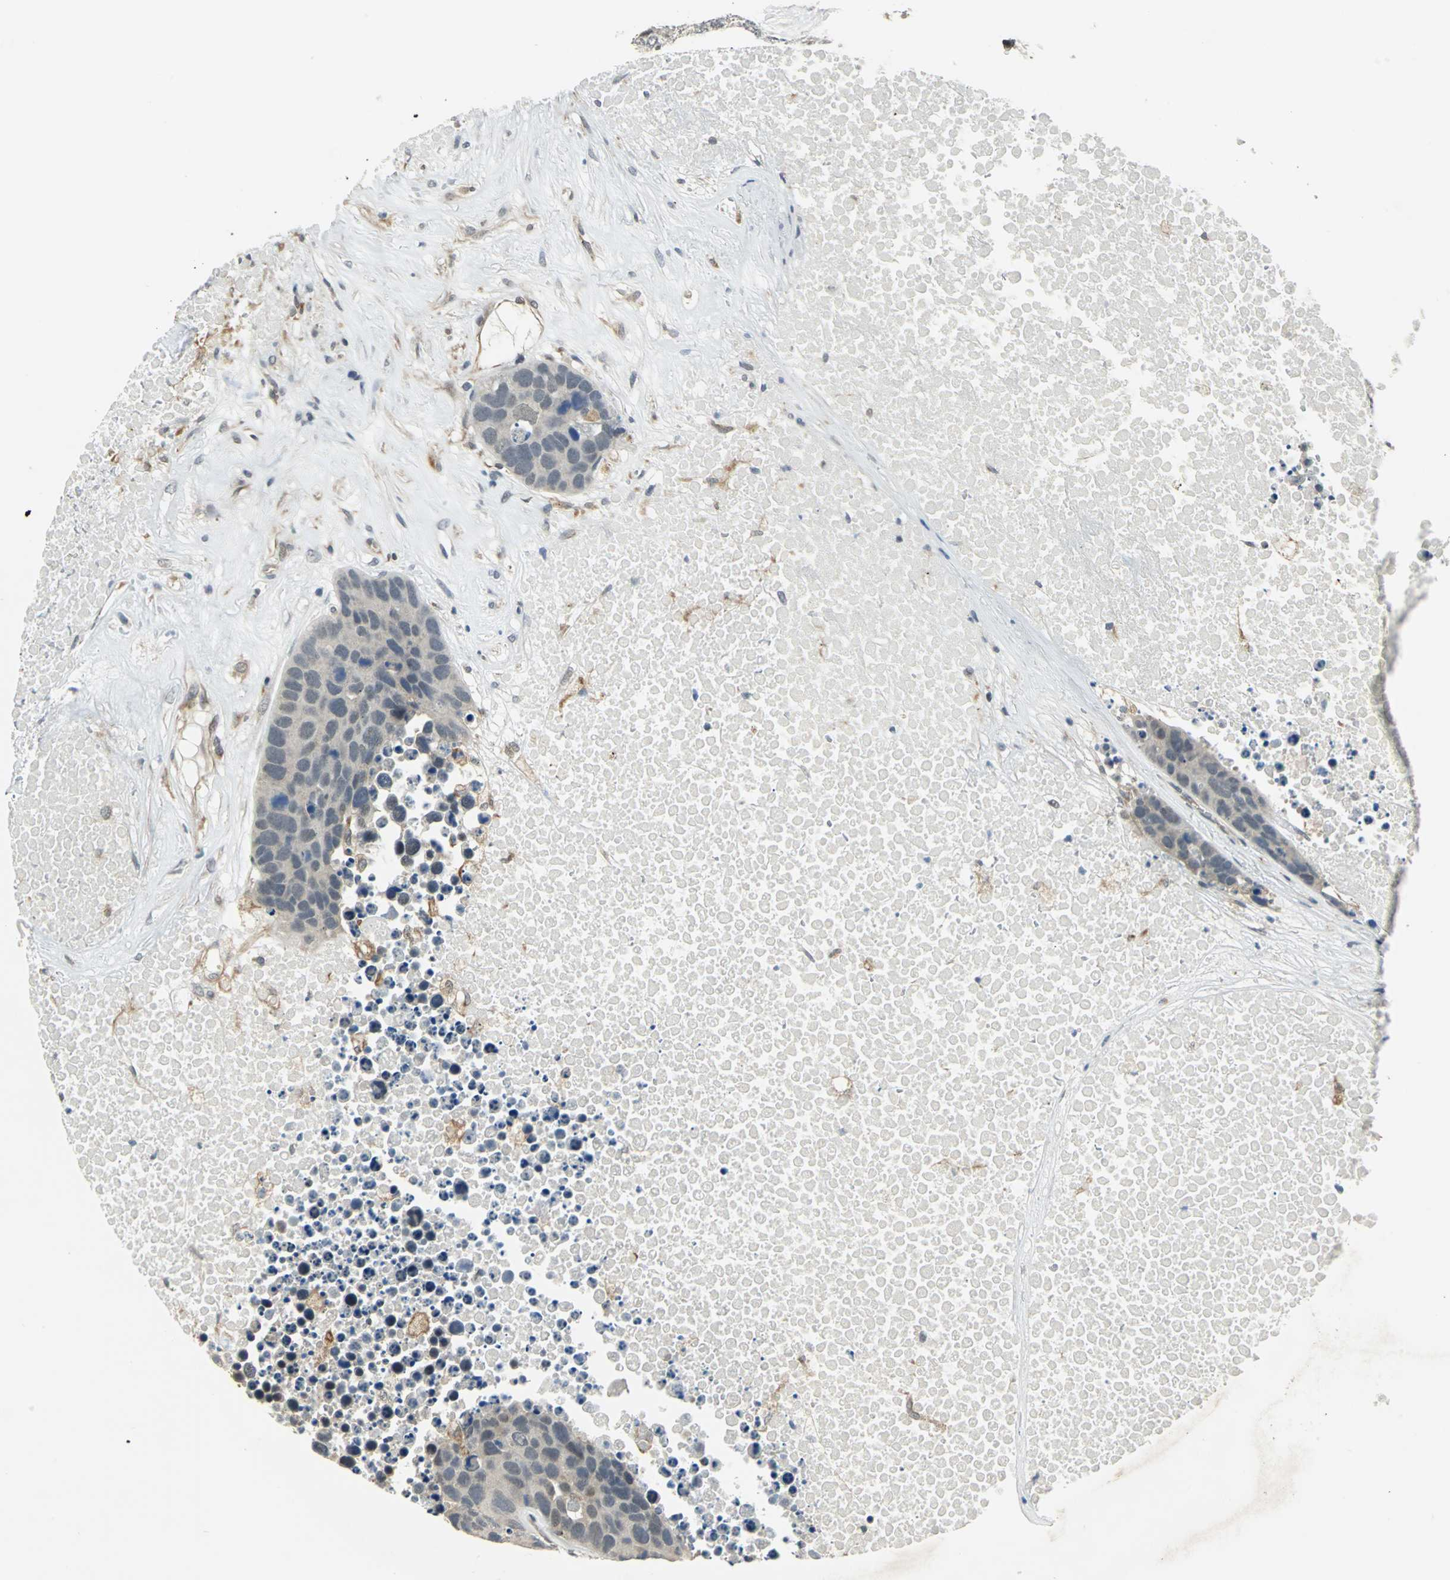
{"staining": {"intensity": "weak", "quantity": "<25%", "location": "cytoplasmic/membranous,nuclear"}, "tissue": "carcinoid", "cell_type": "Tumor cells", "image_type": "cancer", "snomed": [{"axis": "morphology", "description": "Carcinoid, malignant, NOS"}, {"axis": "topography", "description": "Lung"}], "caption": "Immunohistochemical staining of human carcinoid (malignant) displays no significant staining in tumor cells.", "gene": "PLAGL2", "patient": {"sex": "male", "age": 60}}